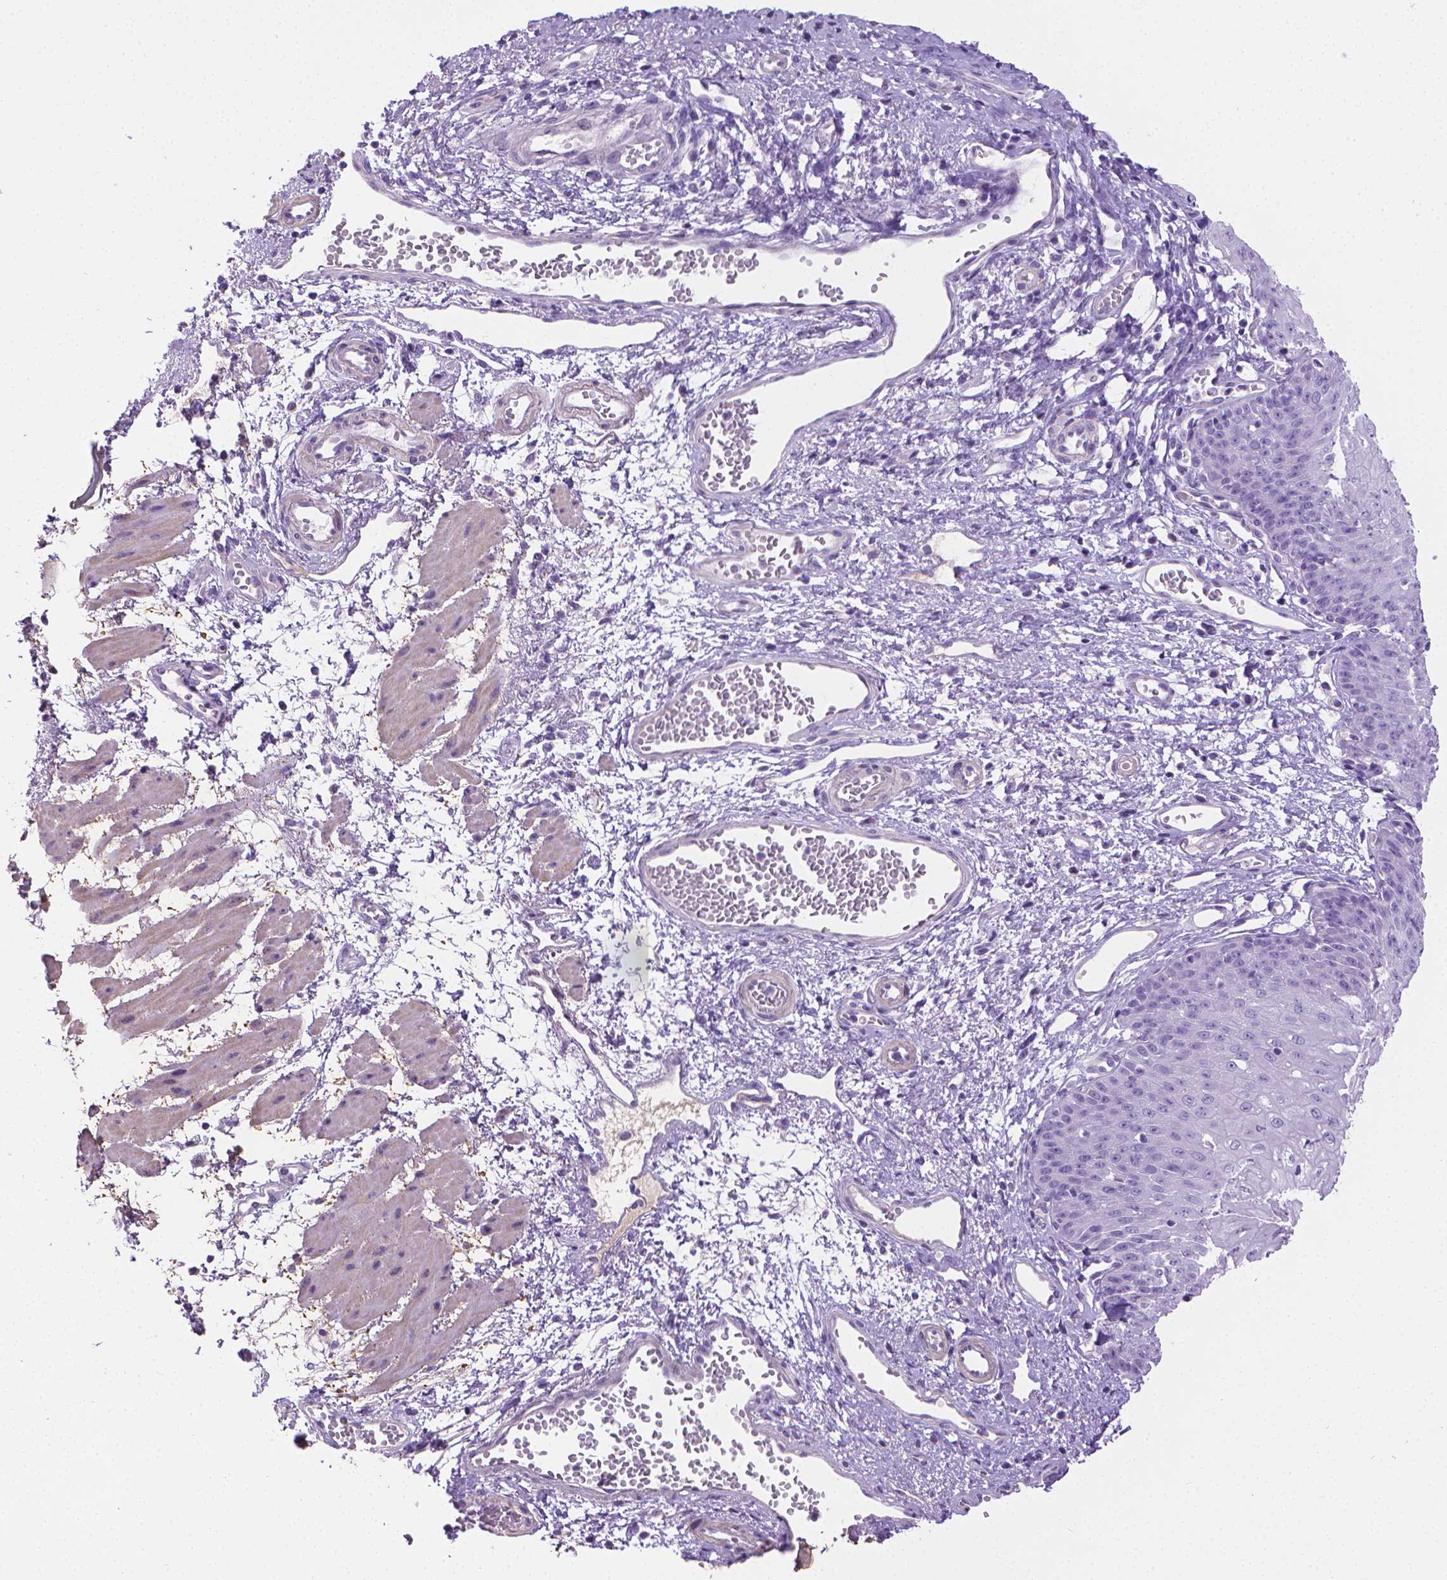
{"staining": {"intensity": "negative", "quantity": "none", "location": "none"}, "tissue": "esophagus", "cell_type": "Squamous epithelial cells", "image_type": "normal", "snomed": [{"axis": "morphology", "description": "Normal tissue, NOS"}, {"axis": "topography", "description": "Esophagus"}], "caption": "The micrograph shows no significant expression in squamous epithelial cells of esophagus.", "gene": "PNMA2", "patient": {"sex": "male", "age": 71}}